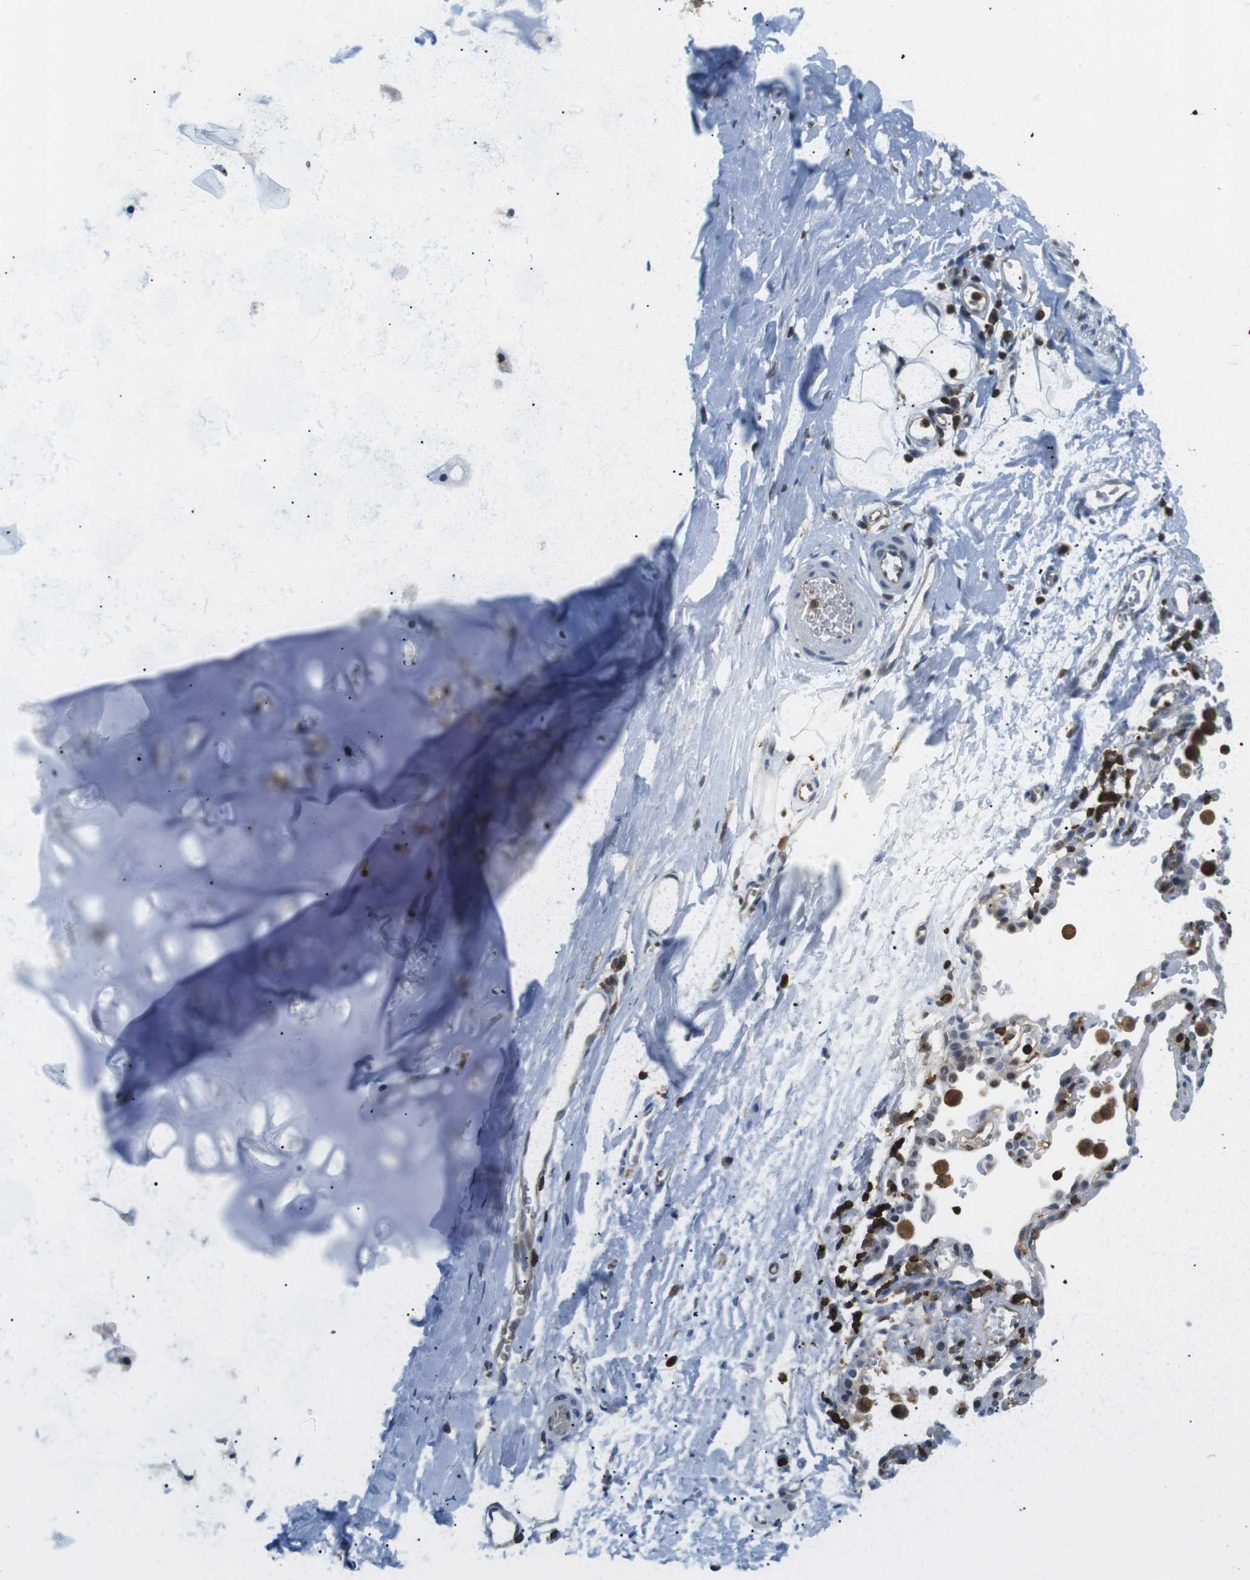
{"staining": {"intensity": "negative", "quantity": "none", "location": "none"}, "tissue": "adipose tissue", "cell_type": "Adipocytes", "image_type": "normal", "snomed": [{"axis": "morphology", "description": "Normal tissue, NOS"}, {"axis": "topography", "description": "Cartilage tissue"}, {"axis": "topography", "description": "Bronchus"}], "caption": "Immunohistochemistry (IHC) photomicrograph of normal adipose tissue: adipose tissue stained with DAB exhibits no significant protein positivity in adipocytes.", "gene": "STK10", "patient": {"sex": "female", "age": 53}}